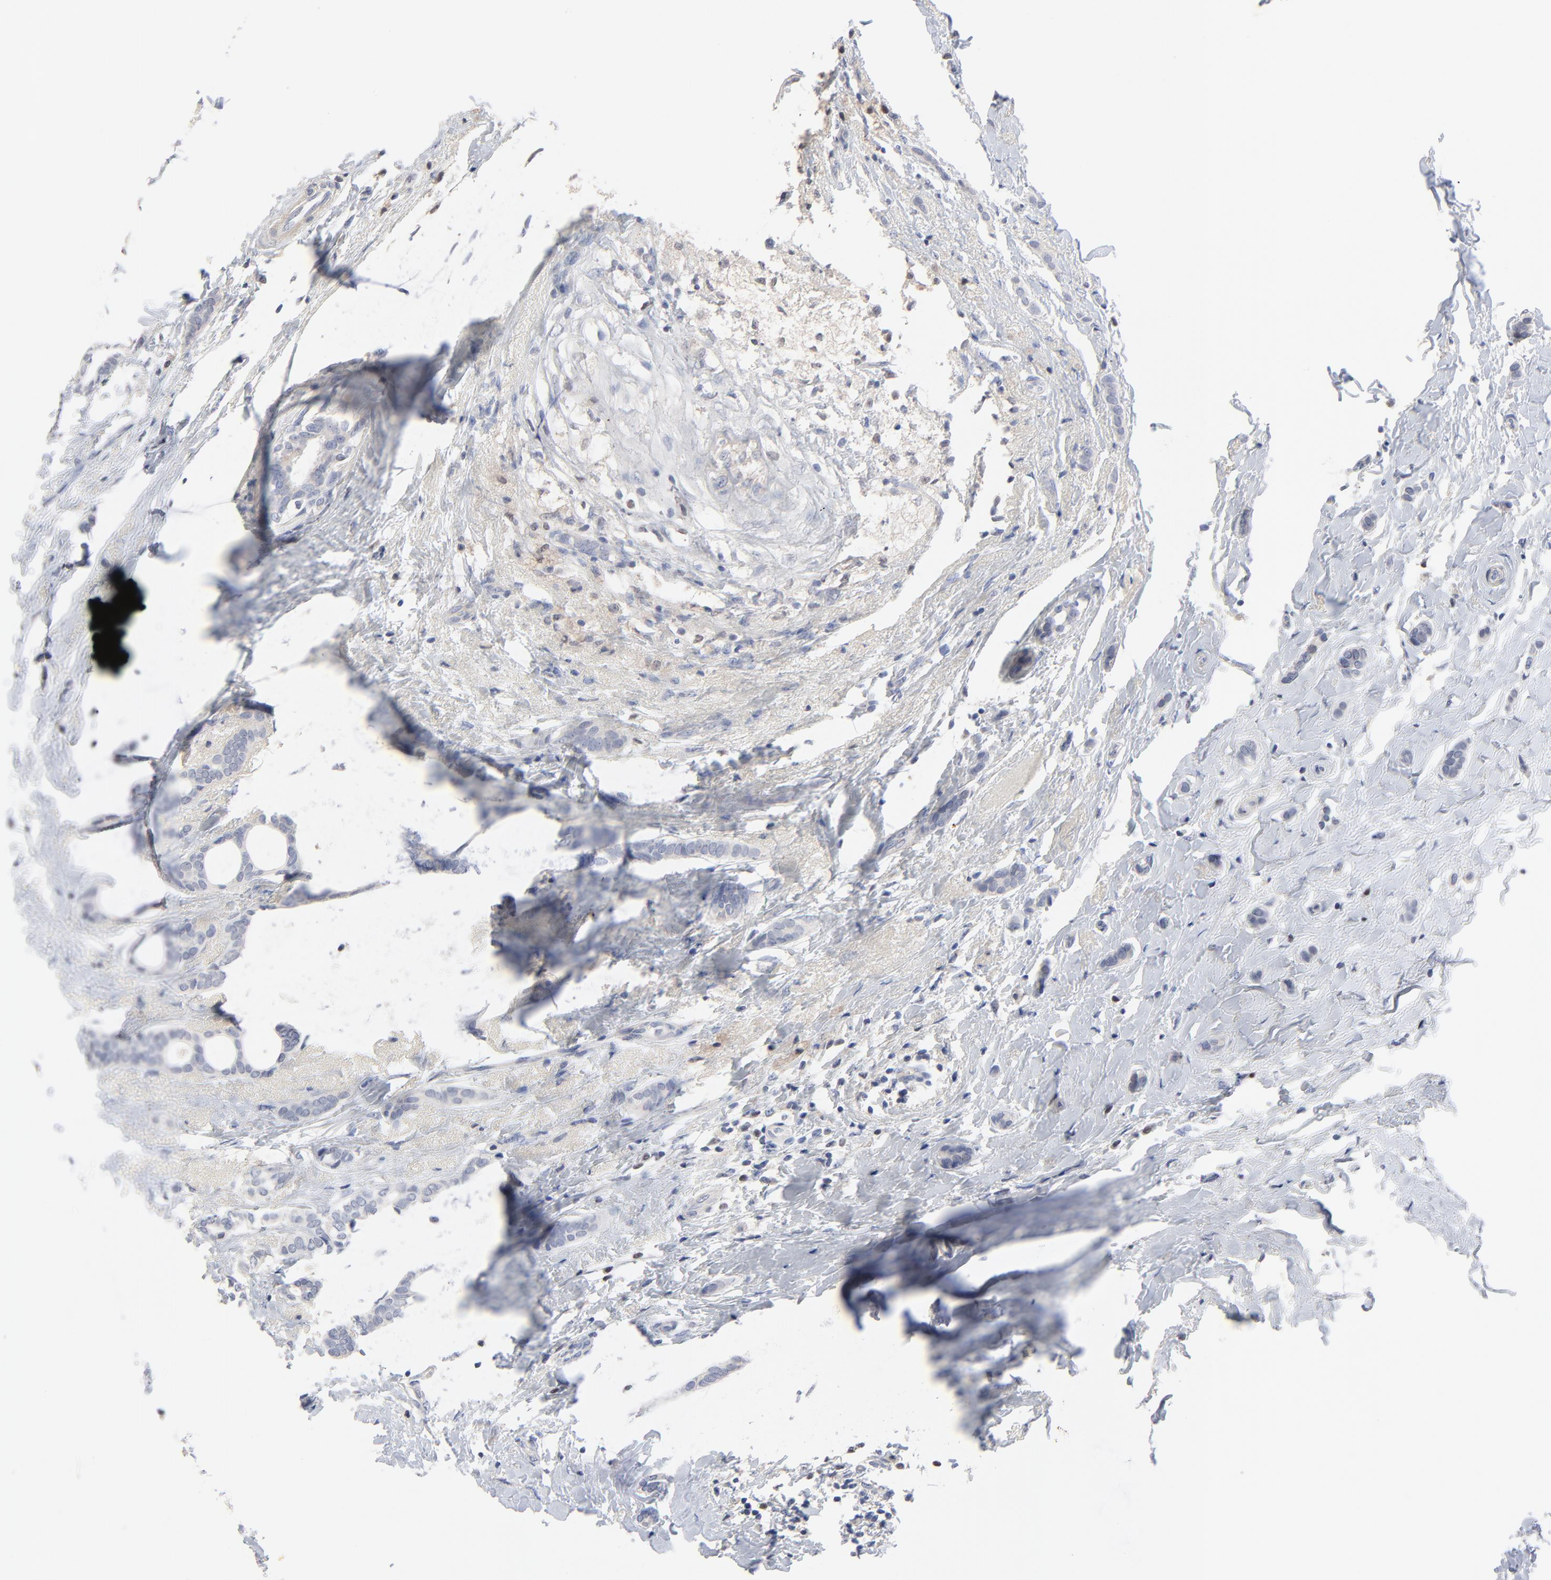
{"staining": {"intensity": "negative", "quantity": "none", "location": "none"}, "tissue": "breast cancer", "cell_type": "Tumor cells", "image_type": "cancer", "snomed": [{"axis": "morphology", "description": "Duct carcinoma"}, {"axis": "topography", "description": "Breast"}], "caption": "High magnification brightfield microscopy of breast cancer stained with DAB (3,3'-diaminobenzidine) (brown) and counterstained with hematoxylin (blue): tumor cells show no significant staining.", "gene": "AADAC", "patient": {"sex": "female", "age": 54}}